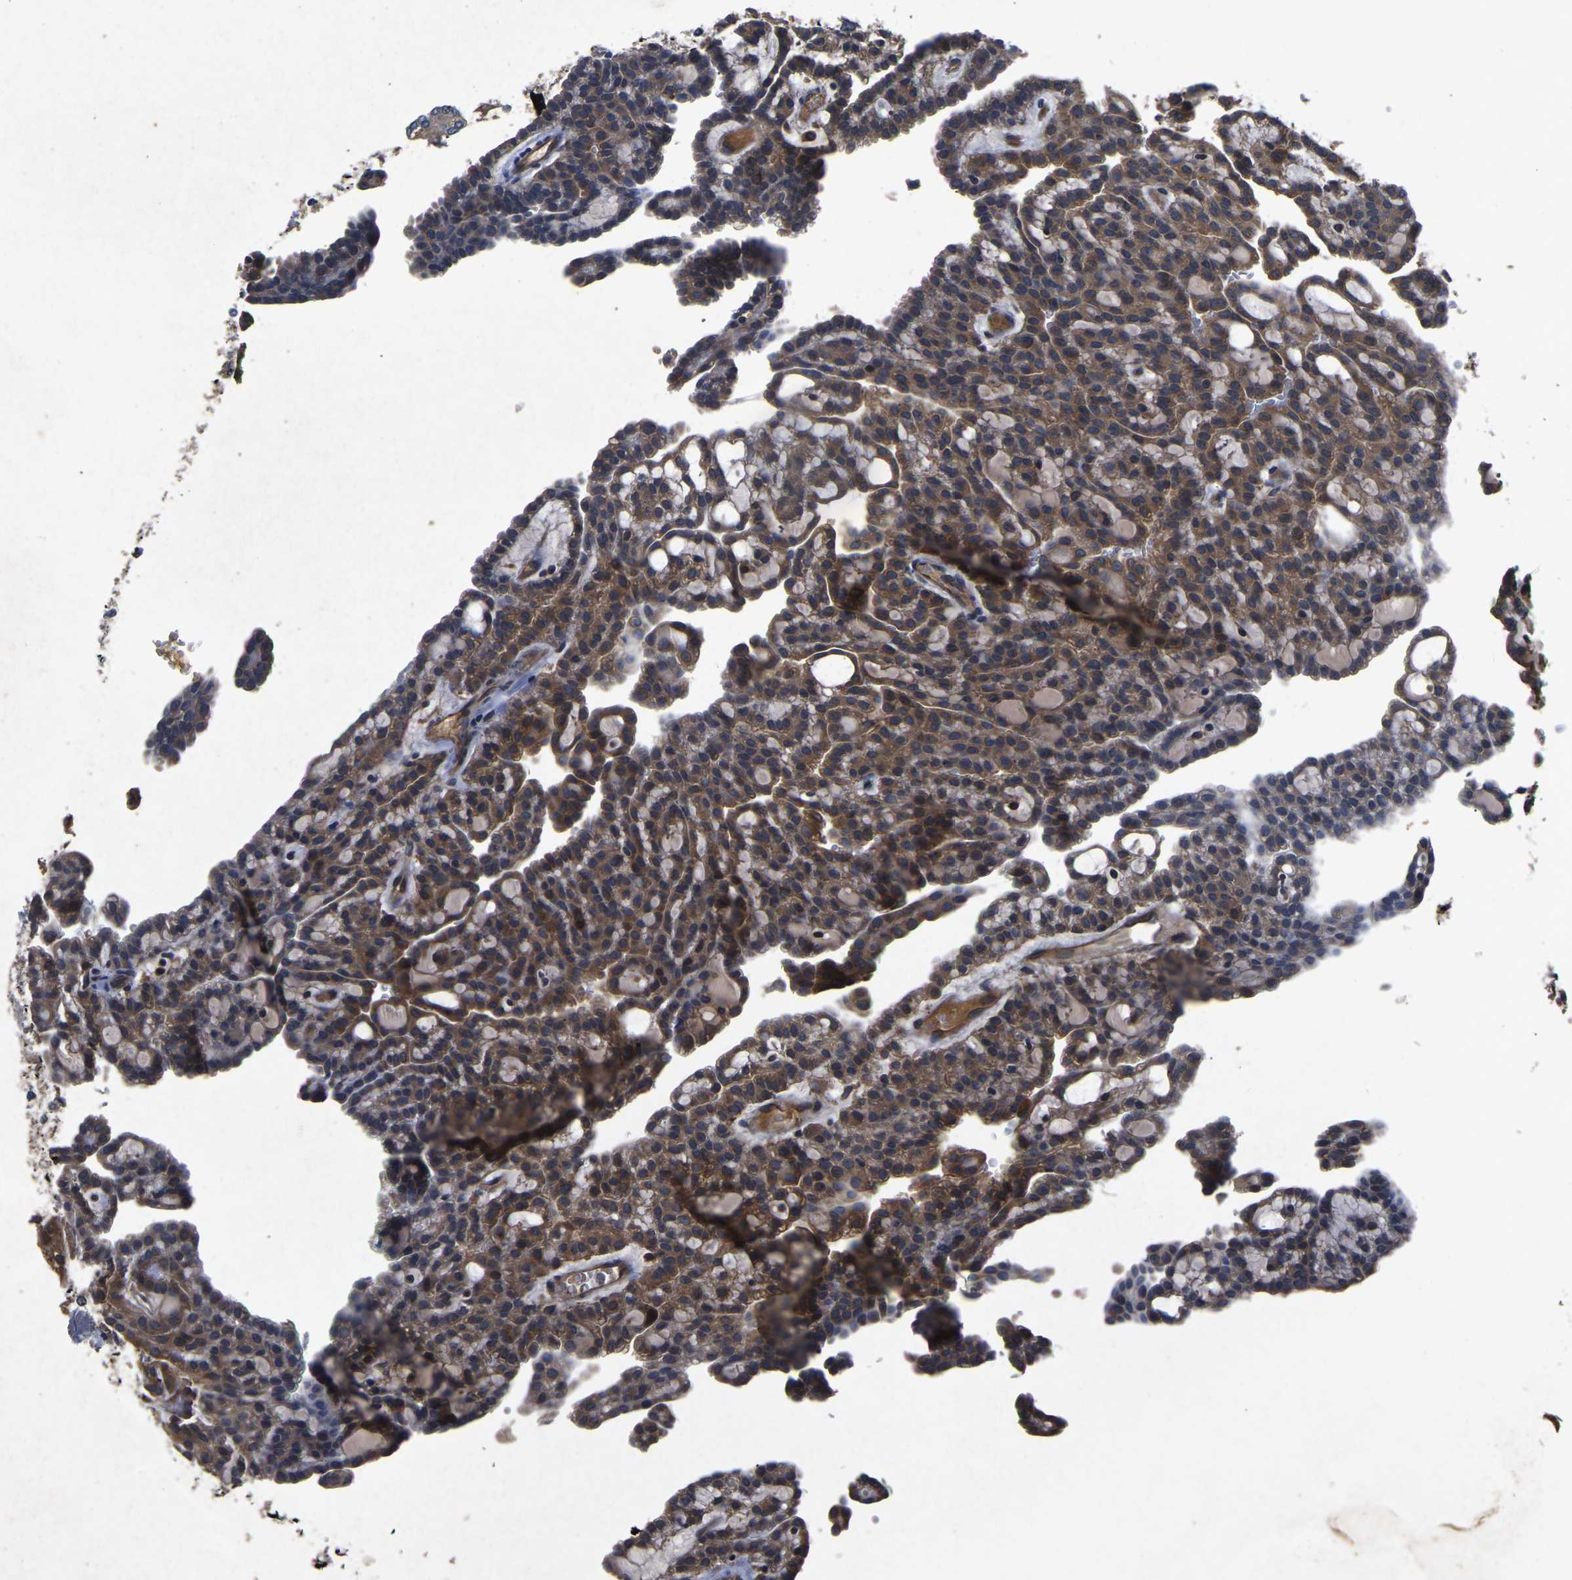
{"staining": {"intensity": "moderate", "quantity": ">75%", "location": "cytoplasmic/membranous"}, "tissue": "renal cancer", "cell_type": "Tumor cells", "image_type": "cancer", "snomed": [{"axis": "morphology", "description": "Adenocarcinoma, NOS"}, {"axis": "topography", "description": "Kidney"}], "caption": "A micrograph of renal adenocarcinoma stained for a protein shows moderate cytoplasmic/membranous brown staining in tumor cells.", "gene": "CRYZL1", "patient": {"sex": "male", "age": 63}}